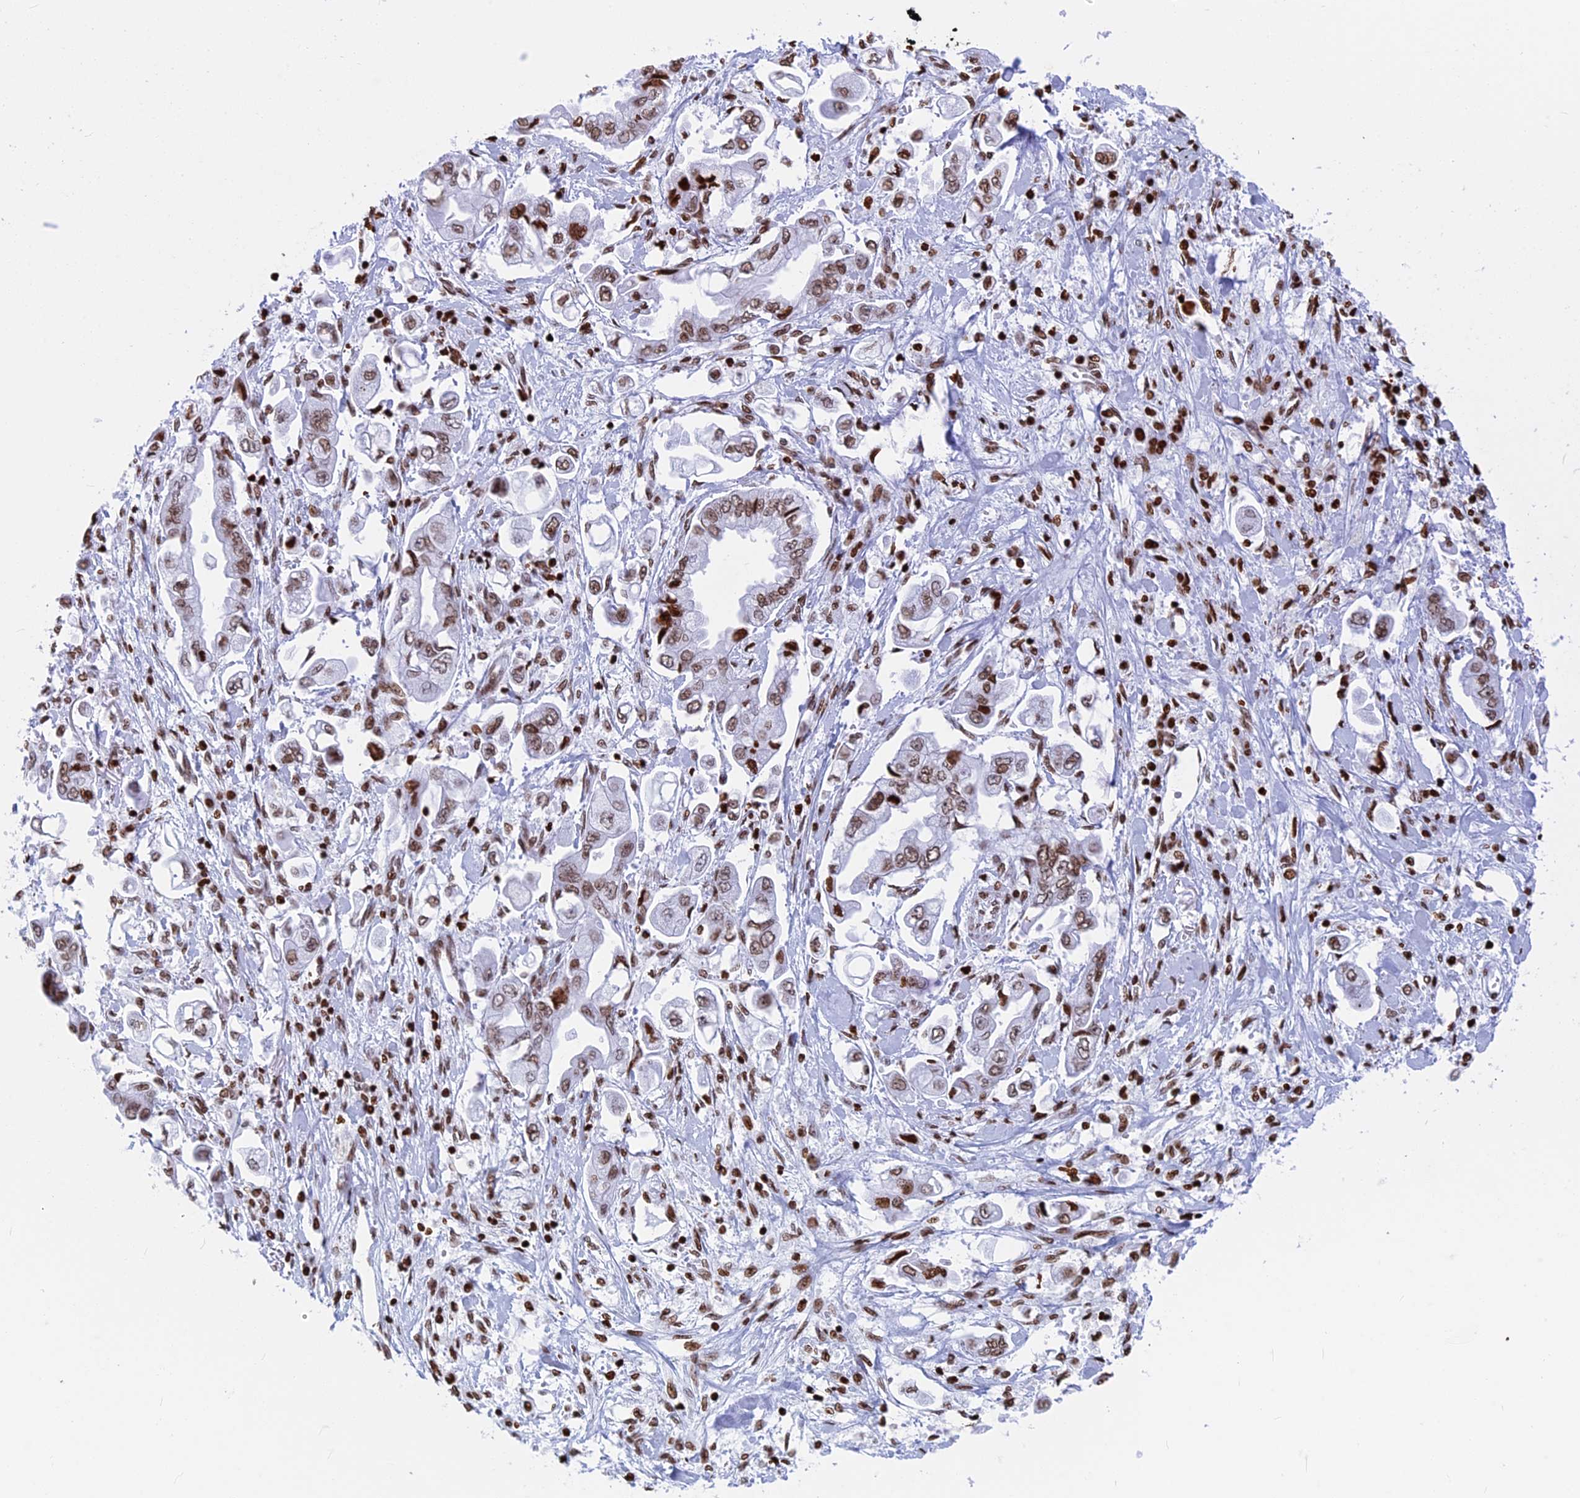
{"staining": {"intensity": "moderate", "quantity": ">75%", "location": "nuclear"}, "tissue": "stomach cancer", "cell_type": "Tumor cells", "image_type": "cancer", "snomed": [{"axis": "morphology", "description": "Adenocarcinoma, NOS"}, {"axis": "topography", "description": "Stomach"}], "caption": "Immunohistochemical staining of human stomach cancer (adenocarcinoma) demonstrates medium levels of moderate nuclear protein staining in approximately >75% of tumor cells.", "gene": "APOBEC3A", "patient": {"sex": "male", "age": 62}}